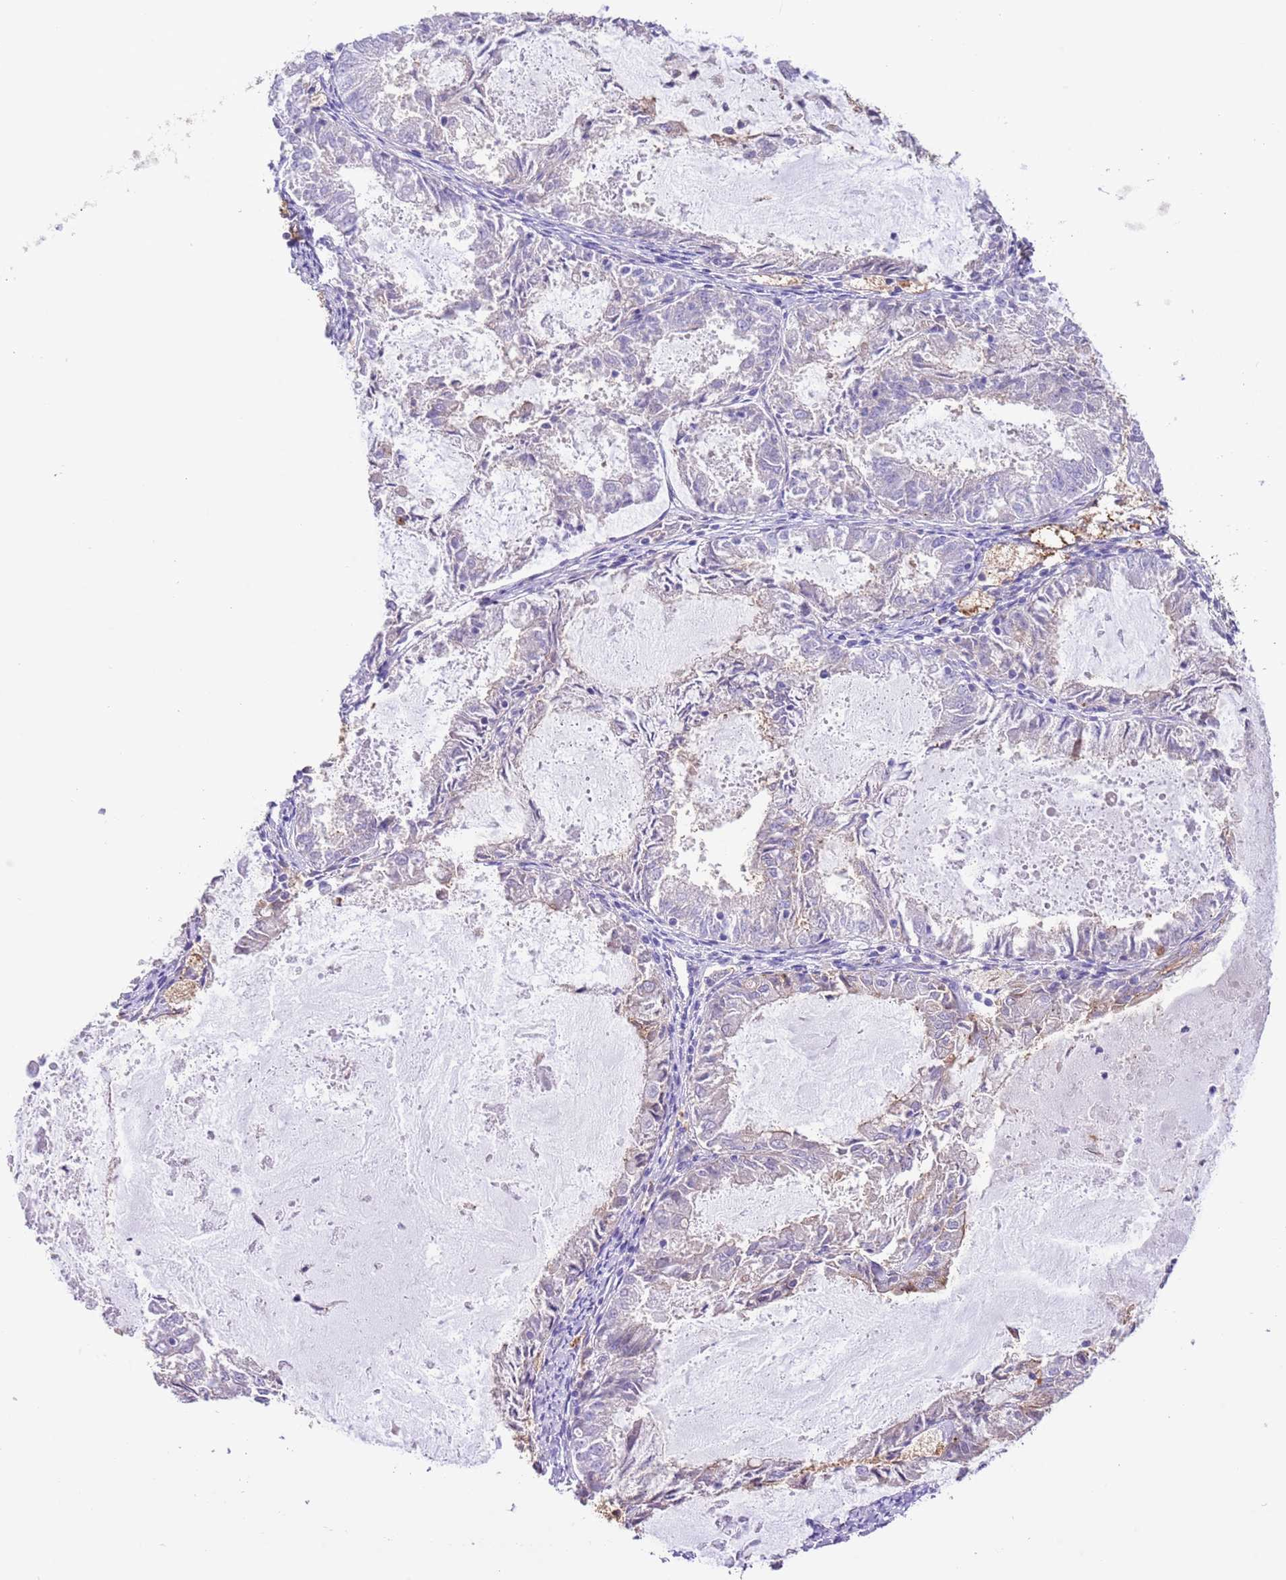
{"staining": {"intensity": "negative", "quantity": "none", "location": "none"}, "tissue": "endometrial cancer", "cell_type": "Tumor cells", "image_type": "cancer", "snomed": [{"axis": "morphology", "description": "Adenocarcinoma, NOS"}, {"axis": "topography", "description": "Endometrium"}], "caption": "Endometrial cancer stained for a protein using immunohistochemistry (IHC) demonstrates no positivity tumor cells.", "gene": "IGF1", "patient": {"sex": "female", "age": 57}}